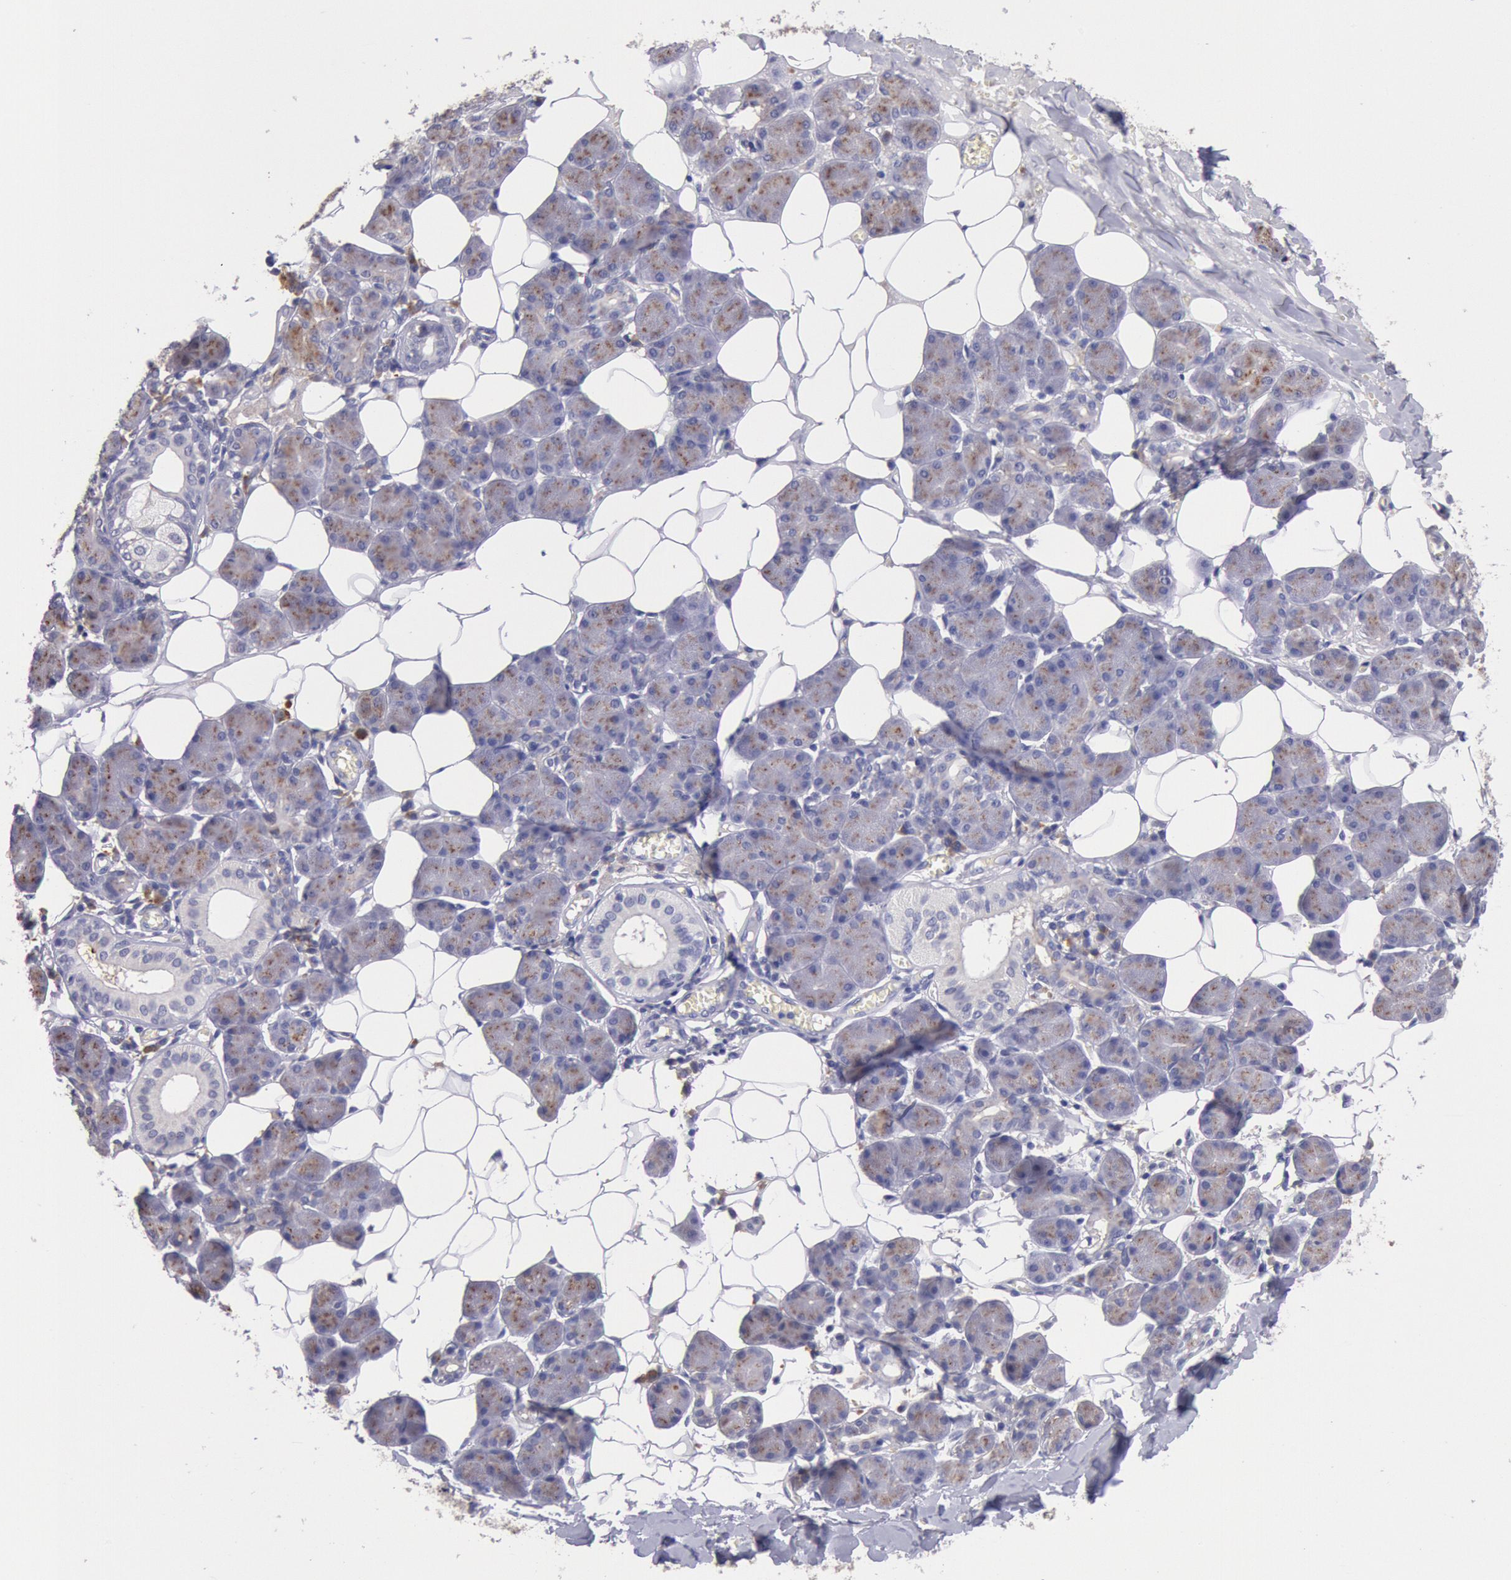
{"staining": {"intensity": "moderate", "quantity": "25%-75%", "location": "cytoplasmic/membranous"}, "tissue": "salivary gland", "cell_type": "Glandular cells", "image_type": "normal", "snomed": [{"axis": "morphology", "description": "Normal tissue, NOS"}, {"axis": "morphology", "description": "Adenoma, NOS"}, {"axis": "topography", "description": "Salivary gland"}], "caption": "Immunohistochemistry (IHC) (DAB (3,3'-diaminobenzidine)) staining of unremarkable human salivary gland shows moderate cytoplasmic/membranous protein expression in about 25%-75% of glandular cells.", "gene": "GAL3ST1", "patient": {"sex": "female", "age": 32}}